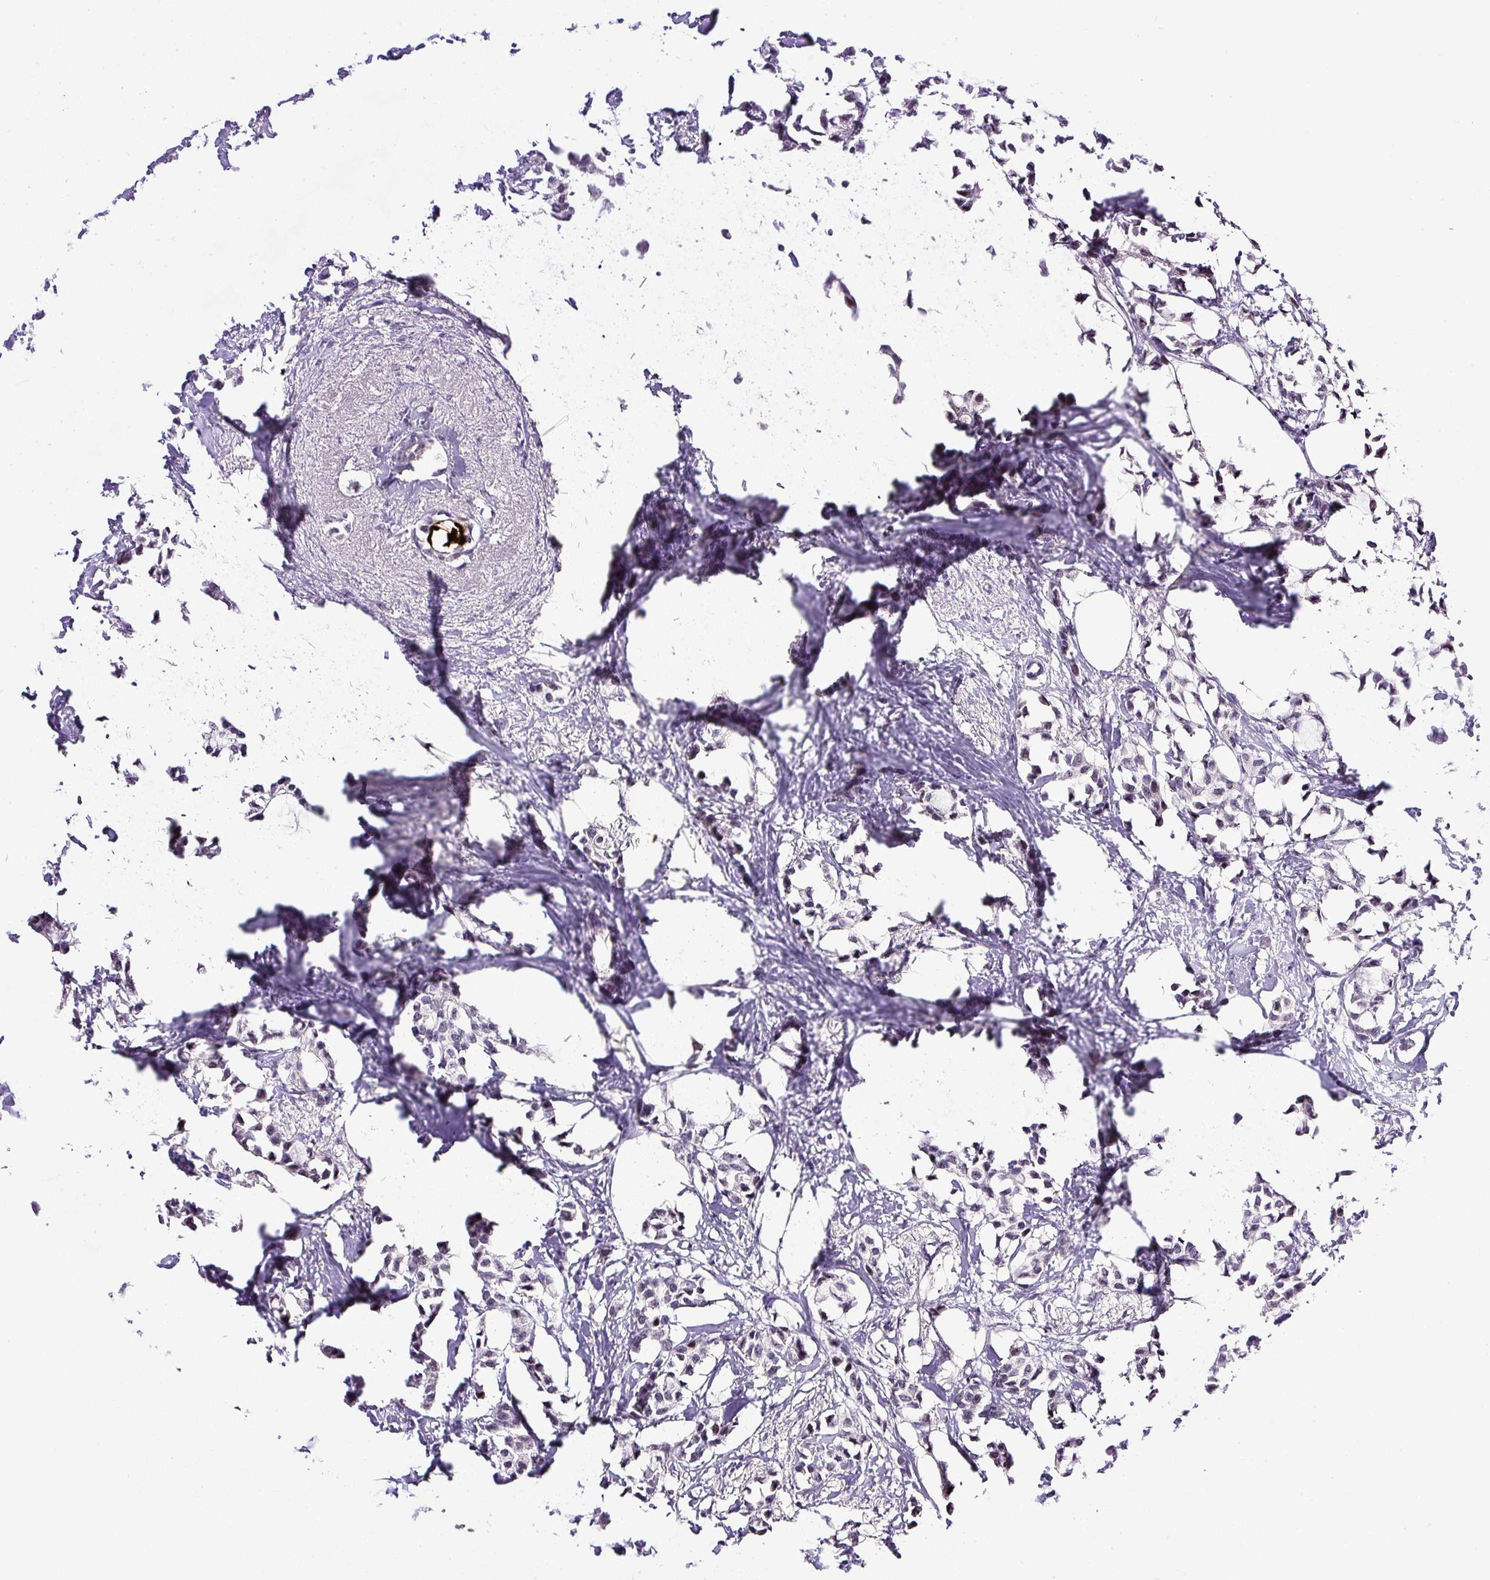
{"staining": {"intensity": "negative", "quantity": "none", "location": "none"}, "tissue": "breast cancer", "cell_type": "Tumor cells", "image_type": "cancer", "snomed": [{"axis": "morphology", "description": "Duct carcinoma"}, {"axis": "topography", "description": "Breast"}], "caption": "Photomicrograph shows no protein expression in tumor cells of breast invasive ductal carcinoma tissue.", "gene": "WNT10B", "patient": {"sex": "female", "age": 73}}